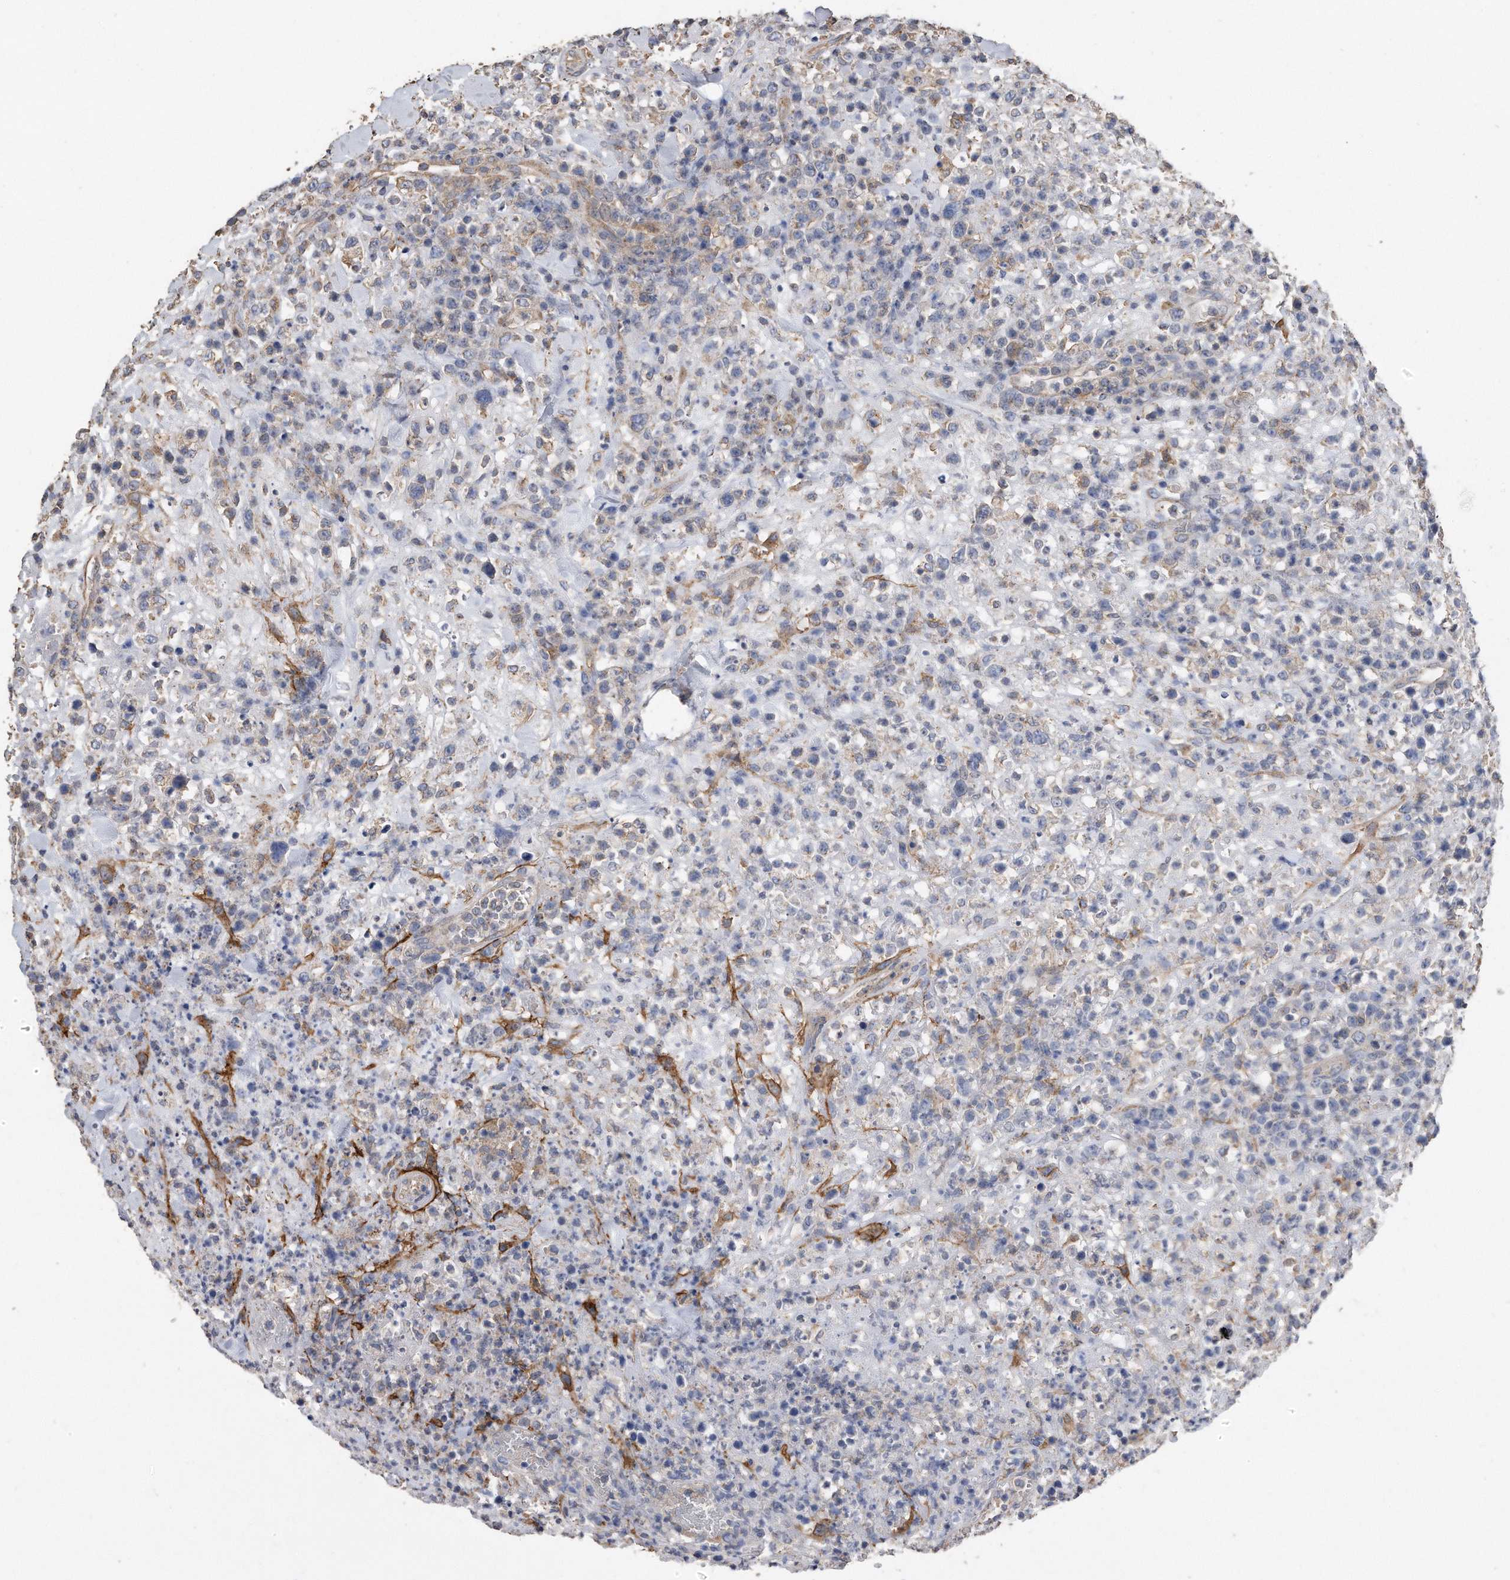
{"staining": {"intensity": "negative", "quantity": "none", "location": "none"}, "tissue": "lymphoma", "cell_type": "Tumor cells", "image_type": "cancer", "snomed": [{"axis": "morphology", "description": "Malignant lymphoma, non-Hodgkin's type, High grade"}, {"axis": "topography", "description": "Colon"}], "caption": "Immunohistochemistry (IHC) micrograph of neoplastic tissue: human lymphoma stained with DAB shows no significant protein staining in tumor cells. (DAB immunohistochemistry, high magnification).", "gene": "CDCP1", "patient": {"sex": "female", "age": 53}}